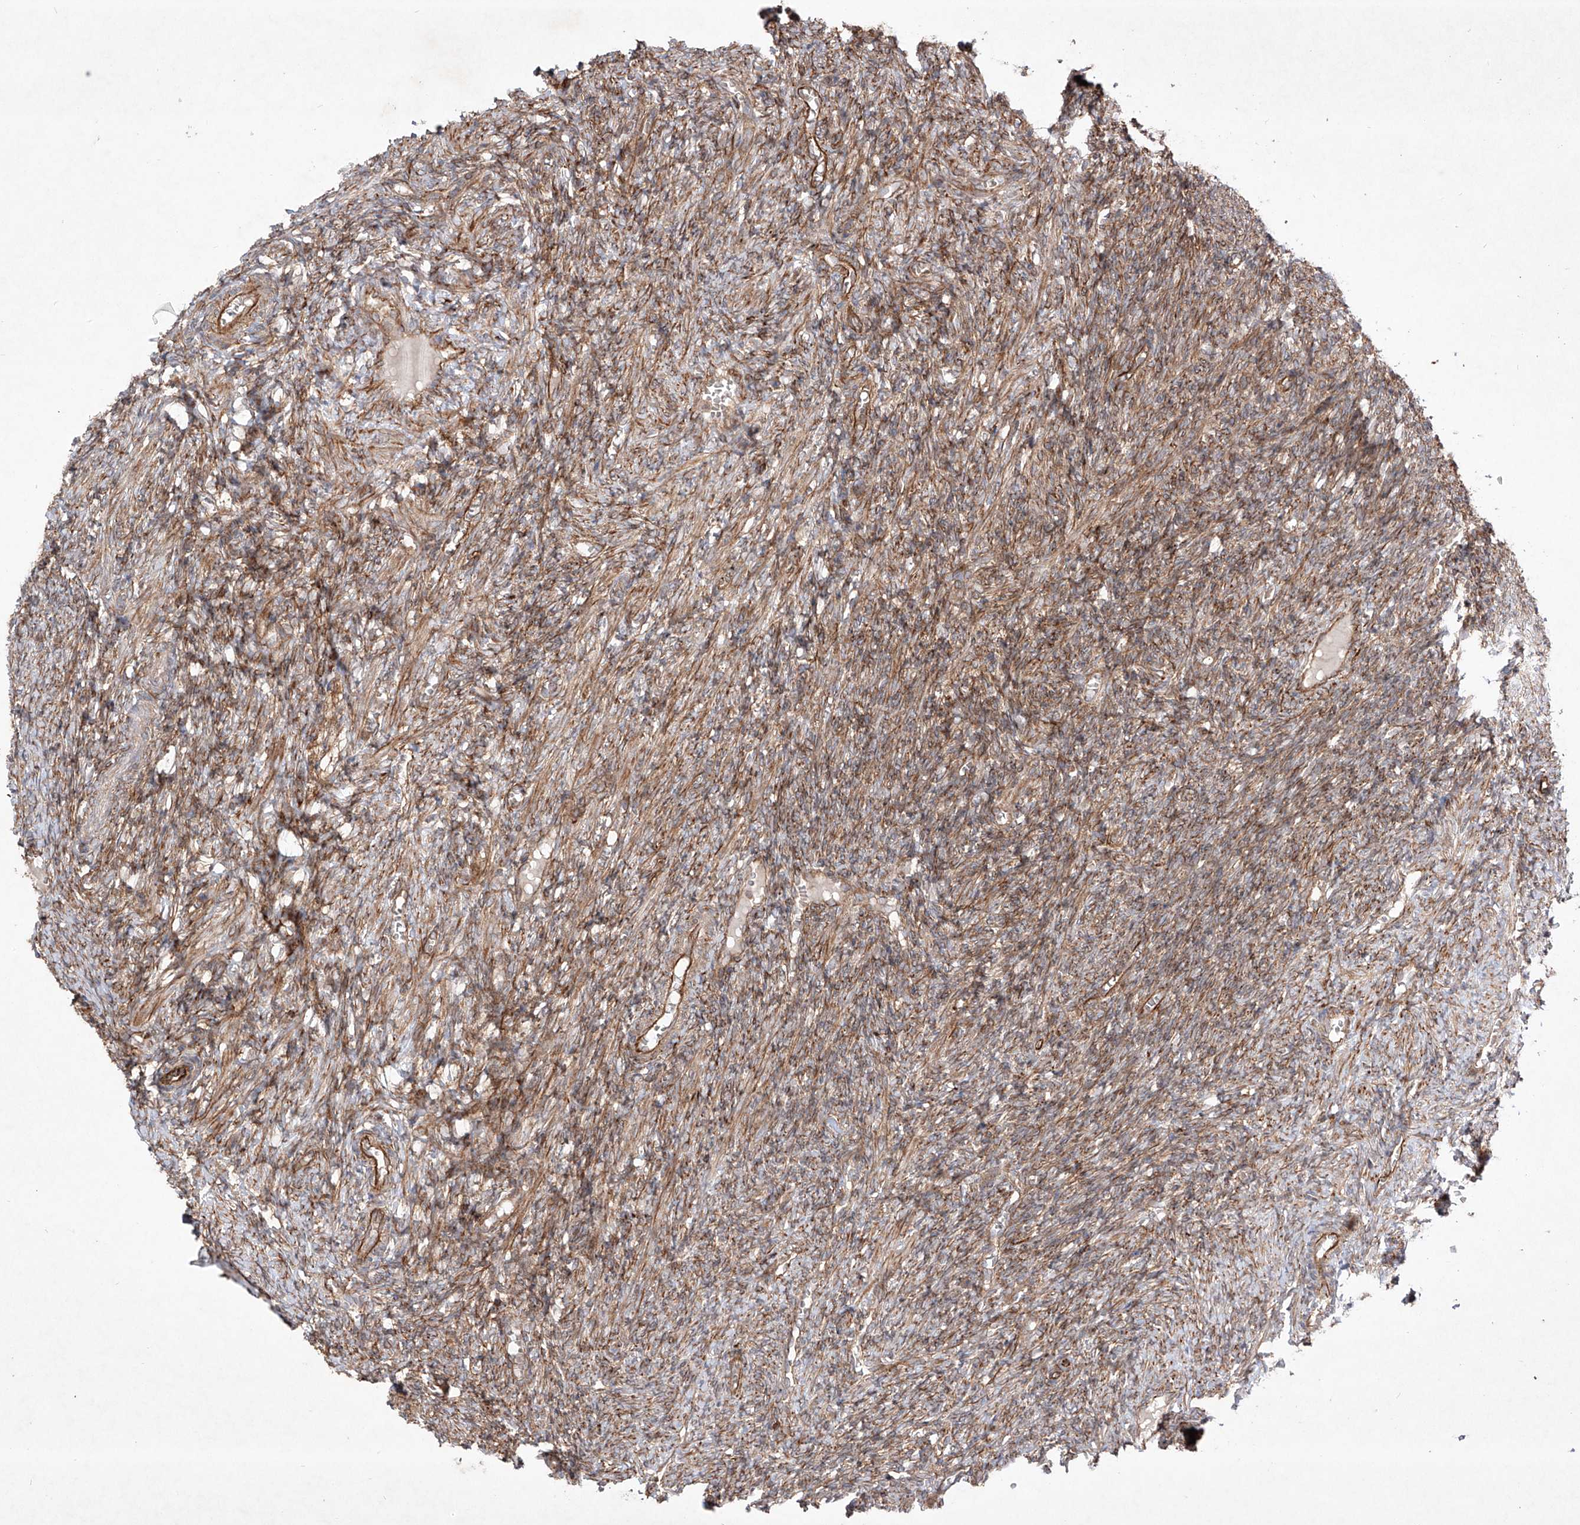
{"staining": {"intensity": "moderate", "quantity": ">75%", "location": "cytoplasmic/membranous"}, "tissue": "ovary", "cell_type": "Ovarian stroma cells", "image_type": "normal", "snomed": [{"axis": "morphology", "description": "Normal tissue, NOS"}, {"axis": "topography", "description": "Ovary"}], "caption": "An immunohistochemistry image of unremarkable tissue is shown. Protein staining in brown highlights moderate cytoplasmic/membranous positivity in ovary within ovarian stroma cells. (brown staining indicates protein expression, while blue staining denotes nuclei).", "gene": "YKT6", "patient": {"sex": "female", "age": 27}}